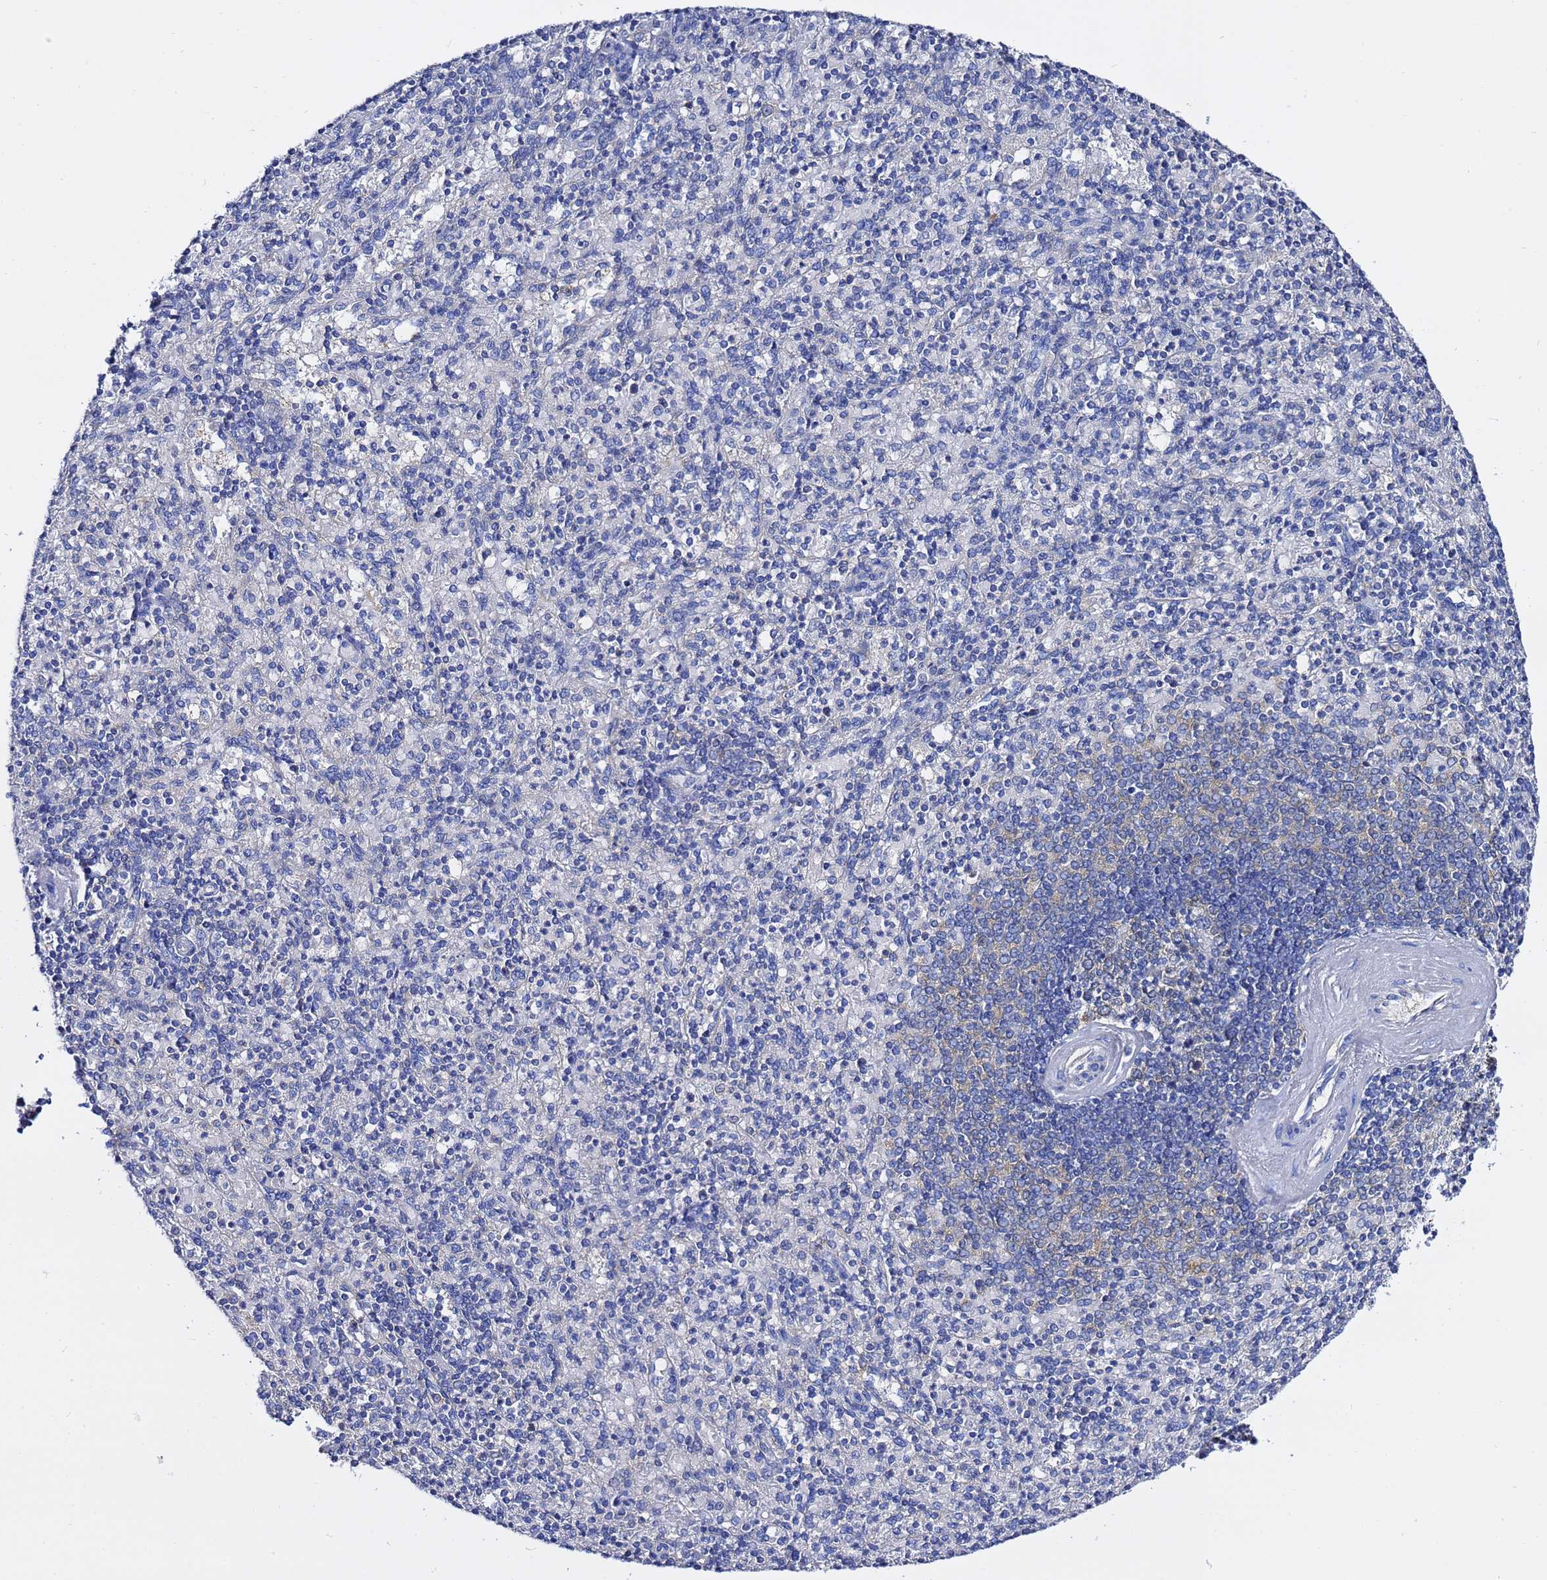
{"staining": {"intensity": "negative", "quantity": "none", "location": "none"}, "tissue": "spleen", "cell_type": "Cells in red pulp", "image_type": "normal", "snomed": [{"axis": "morphology", "description": "Normal tissue, NOS"}, {"axis": "topography", "description": "Spleen"}], "caption": "Spleen stained for a protein using immunohistochemistry (IHC) shows no positivity cells in red pulp.", "gene": "LENG1", "patient": {"sex": "male", "age": 82}}